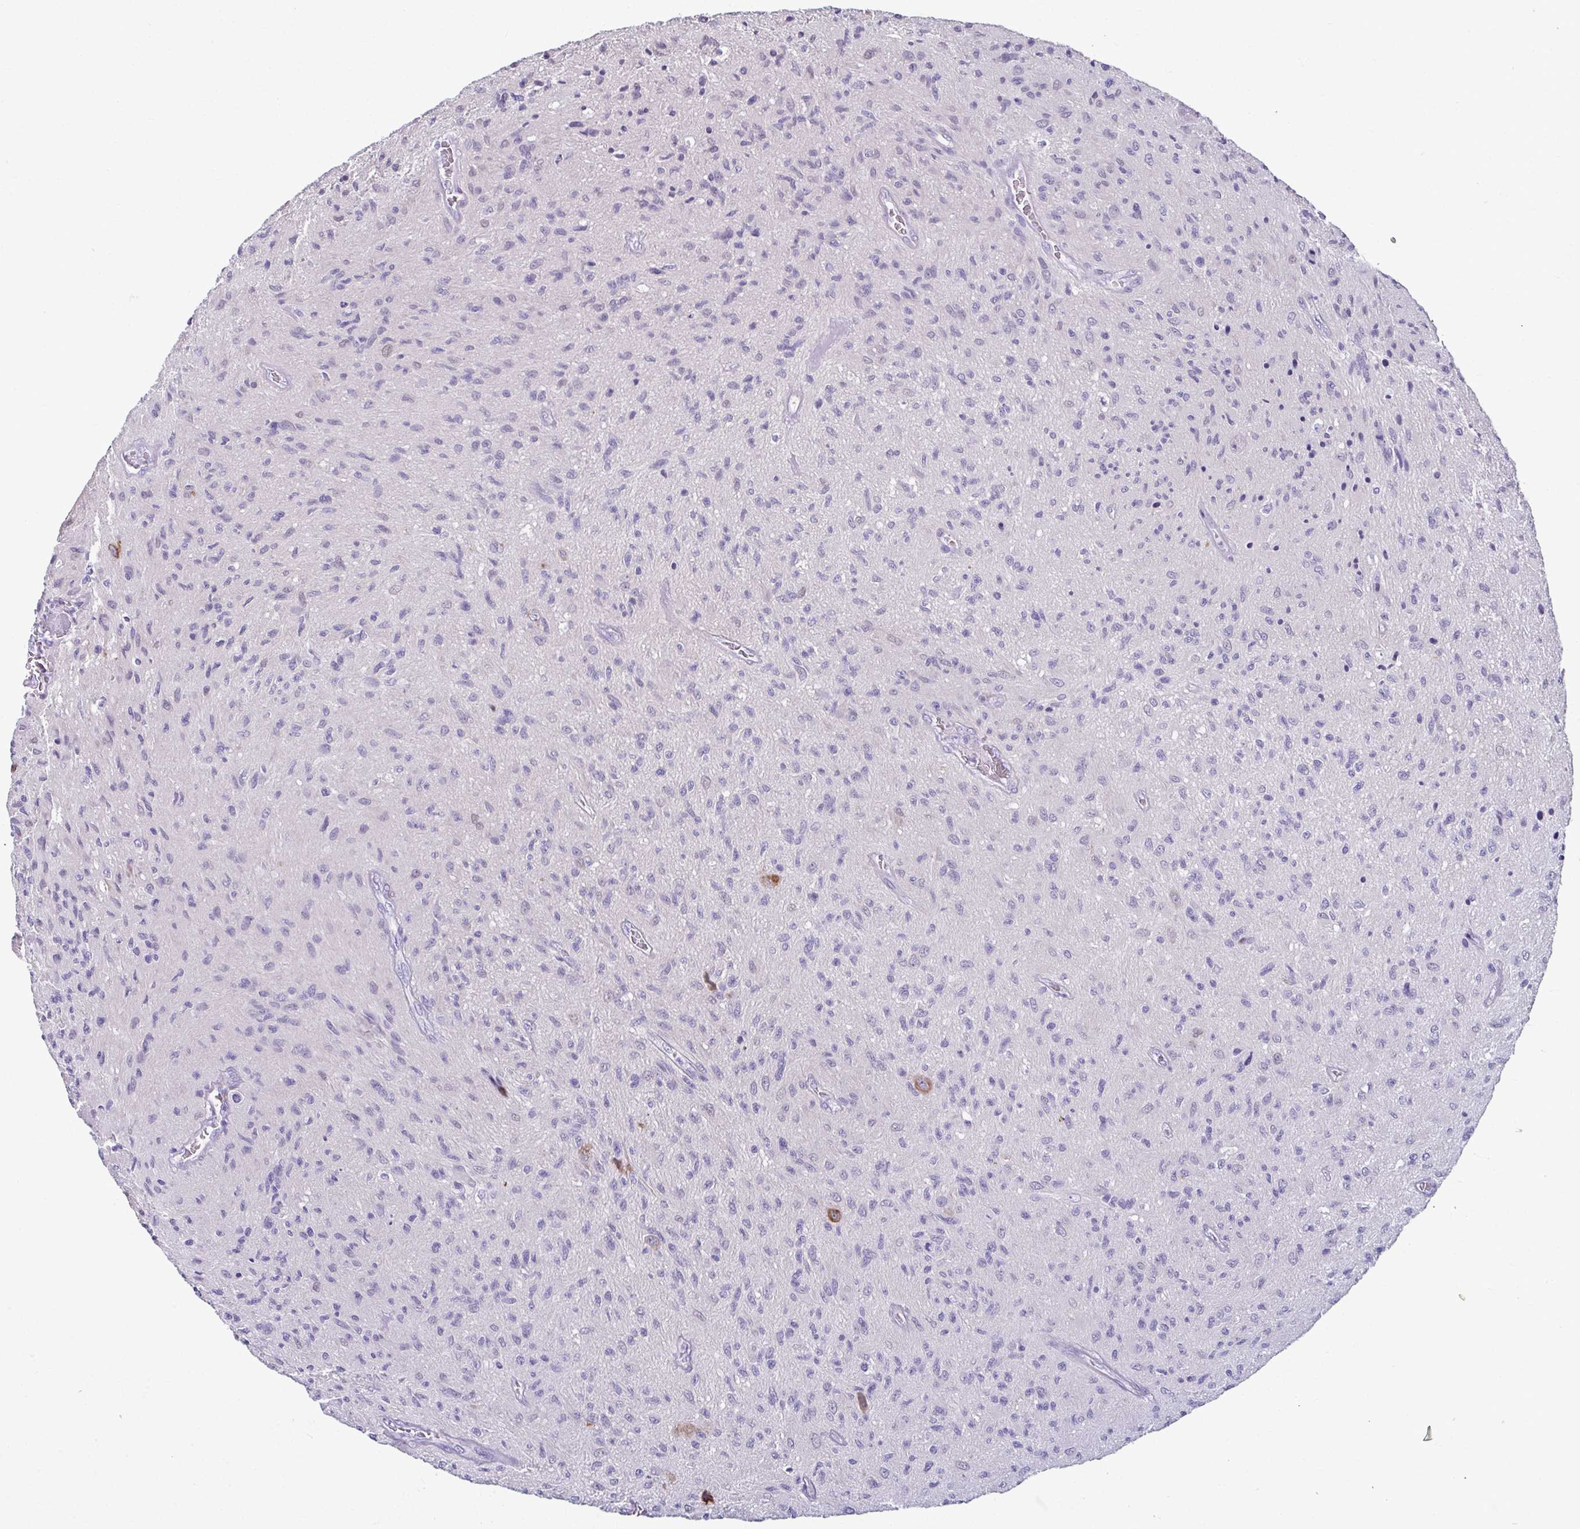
{"staining": {"intensity": "negative", "quantity": "none", "location": "none"}, "tissue": "glioma", "cell_type": "Tumor cells", "image_type": "cancer", "snomed": [{"axis": "morphology", "description": "Glioma, malignant, High grade"}, {"axis": "topography", "description": "Brain"}], "caption": "There is no significant positivity in tumor cells of malignant glioma (high-grade). The staining was performed using DAB to visualize the protein expression in brown, while the nuclei were stained in blue with hematoxylin (Magnification: 20x).", "gene": "SERPINI1", "patient": {"sex": "male", "age": 54}}